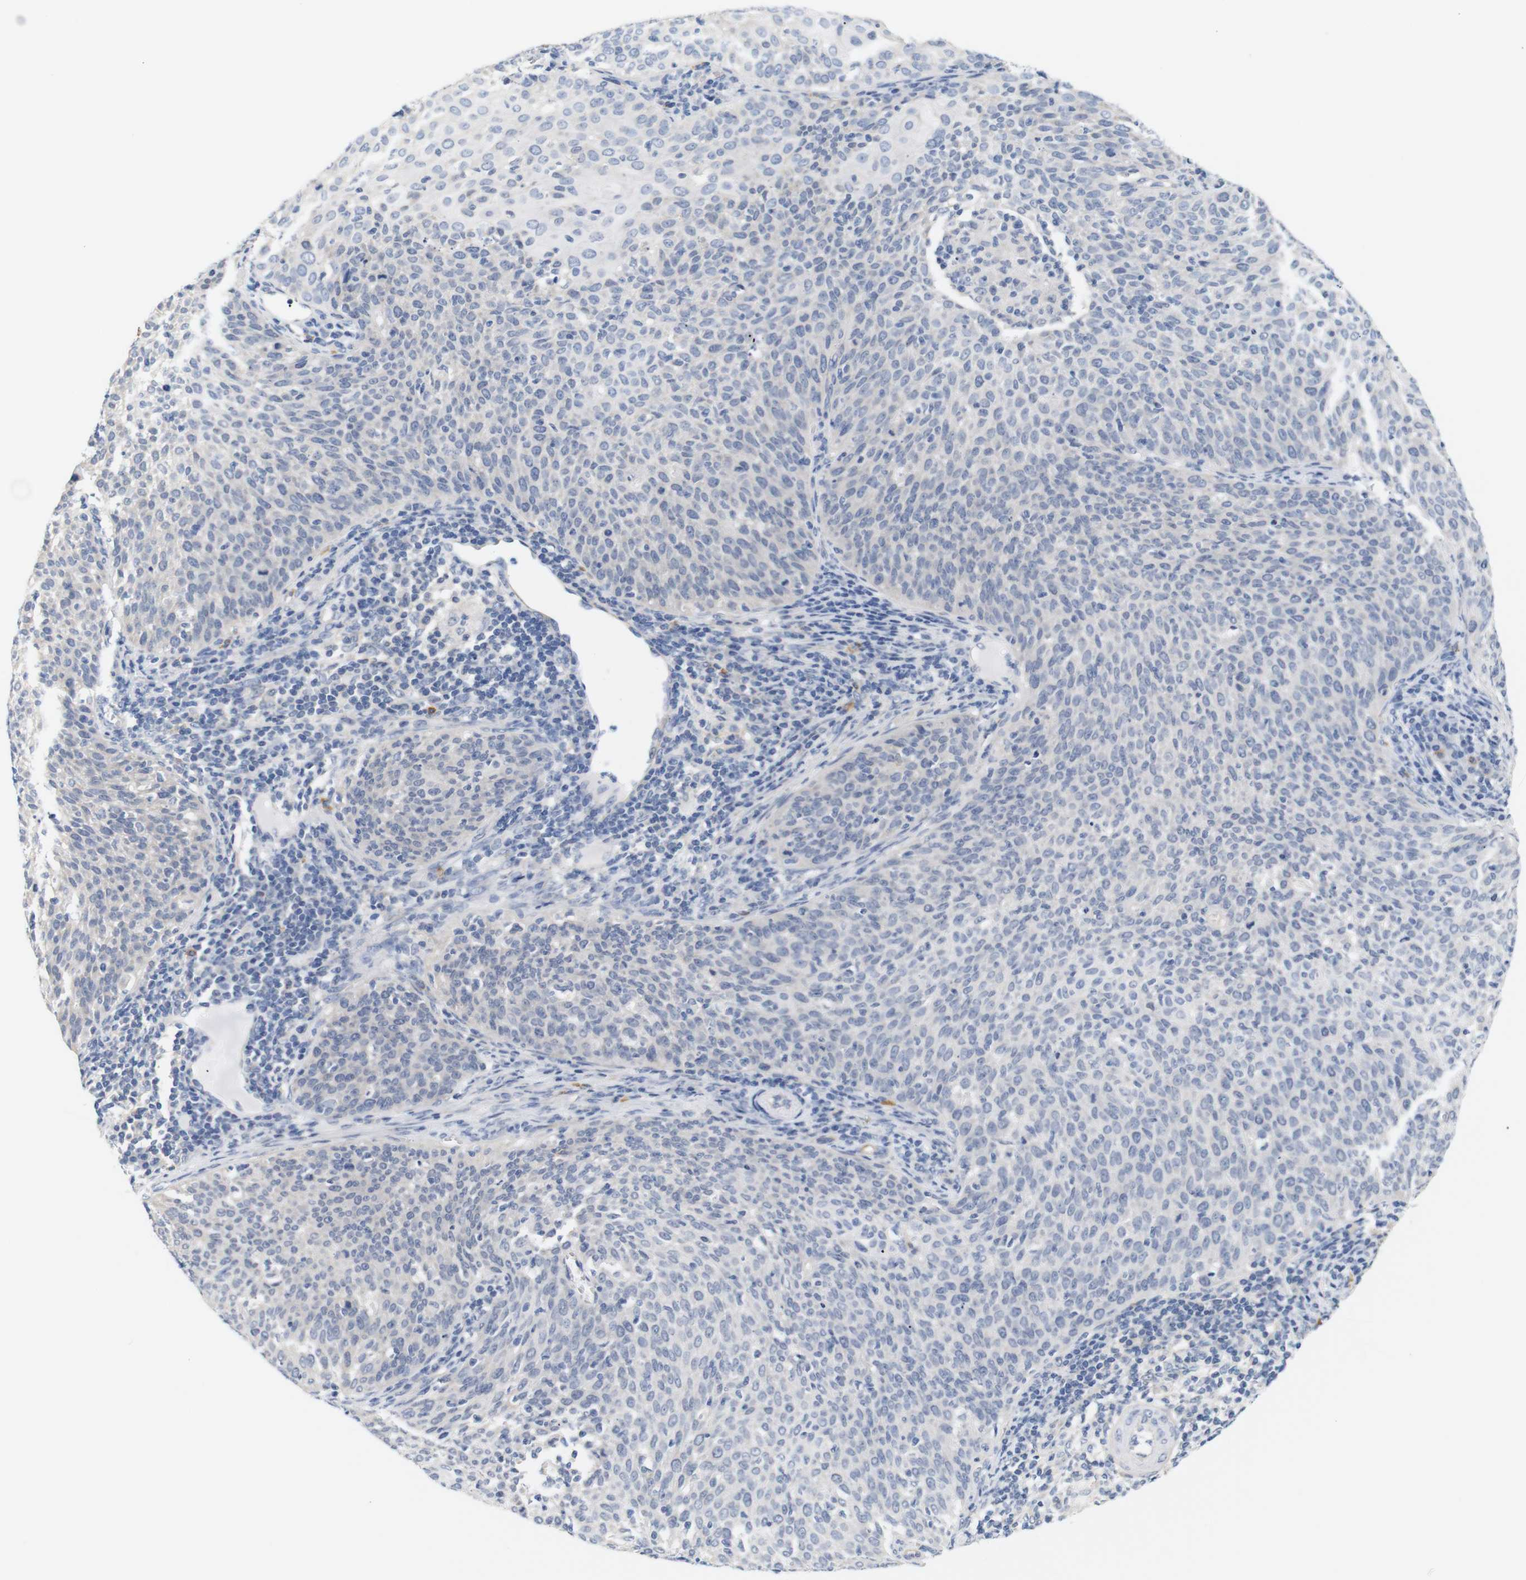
{"staining": {"intensity": "negative", "quantity": "none", "location": "none"}, "tissue": "cervical cancer", "cell_type": "Tumor cells", "image_type": "cancer", "snomed": [{"axis": "morphology", "description": "Squamous cell carcinoma, NOS"}, {"axis": "topography", "description": "Cervix"}], "caption": "Protein analysis of squamous cell carcinoma (cervical) demonstrates no significant staining in tumor cells.", "gene": "STMN3", "patient": {"sex": "female", "age": 38}}